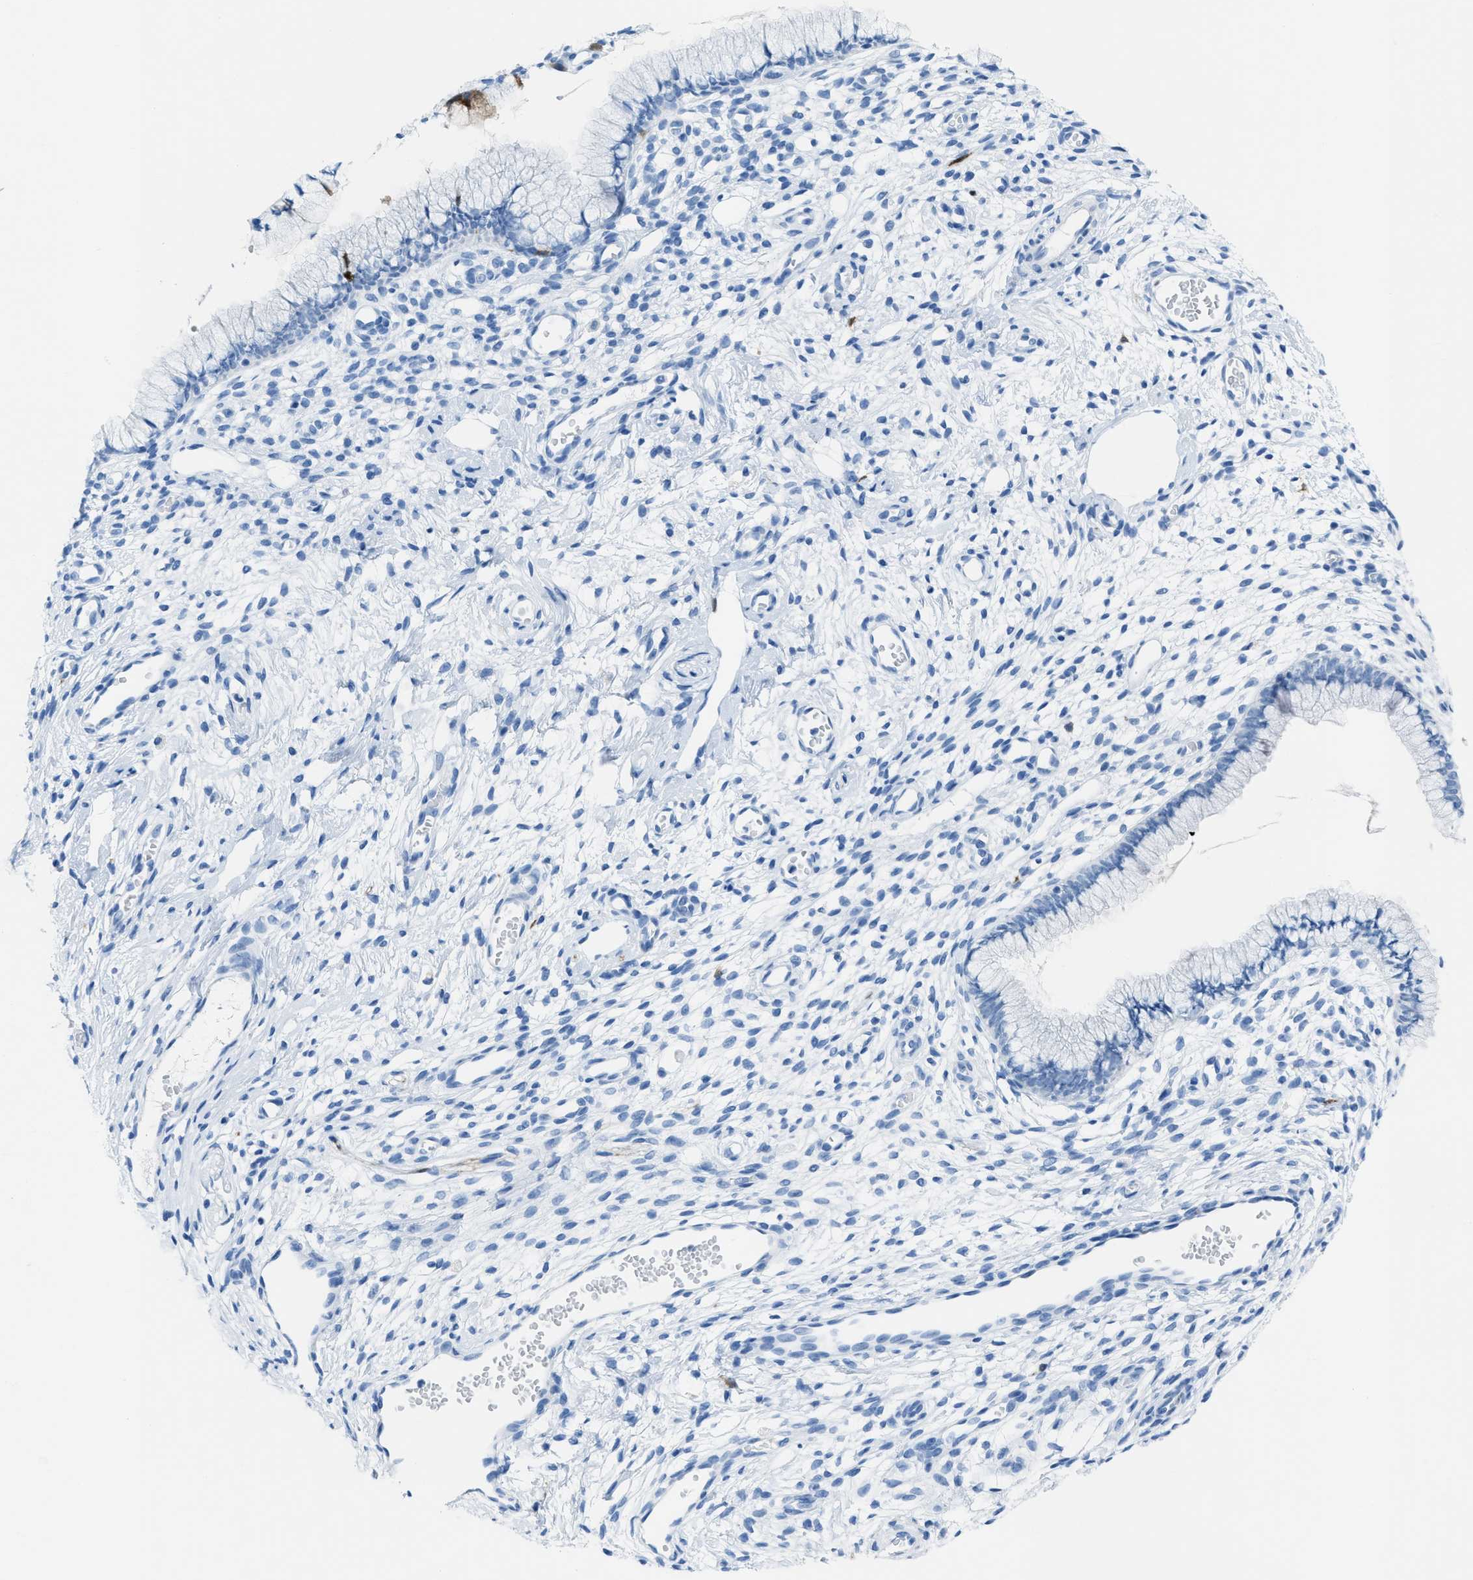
{"staining": {"intensity": "negative", "quantity": "none", "location": "none"}, "tissue": "cervix", "cell_type": "Glandular cells", "image_type": "normal", "snomed": [{"axis": "morphology", "description": "Normal tissue, NOS"}, {"axis": "topography", "description": "Cervix"}], "caption": "Cervix was stained to show a protein in brown. There is no significant expression in glandular cells. (Stains: DAB (3,3'-diaminobenzidine) immunohistochemistry (IHC) with hematoxylin counter stain, Microscopy: brightfield microscopy at high magnification).", "gene": "CDKN2A", "patient": {"sex": "female", "age": 65}}